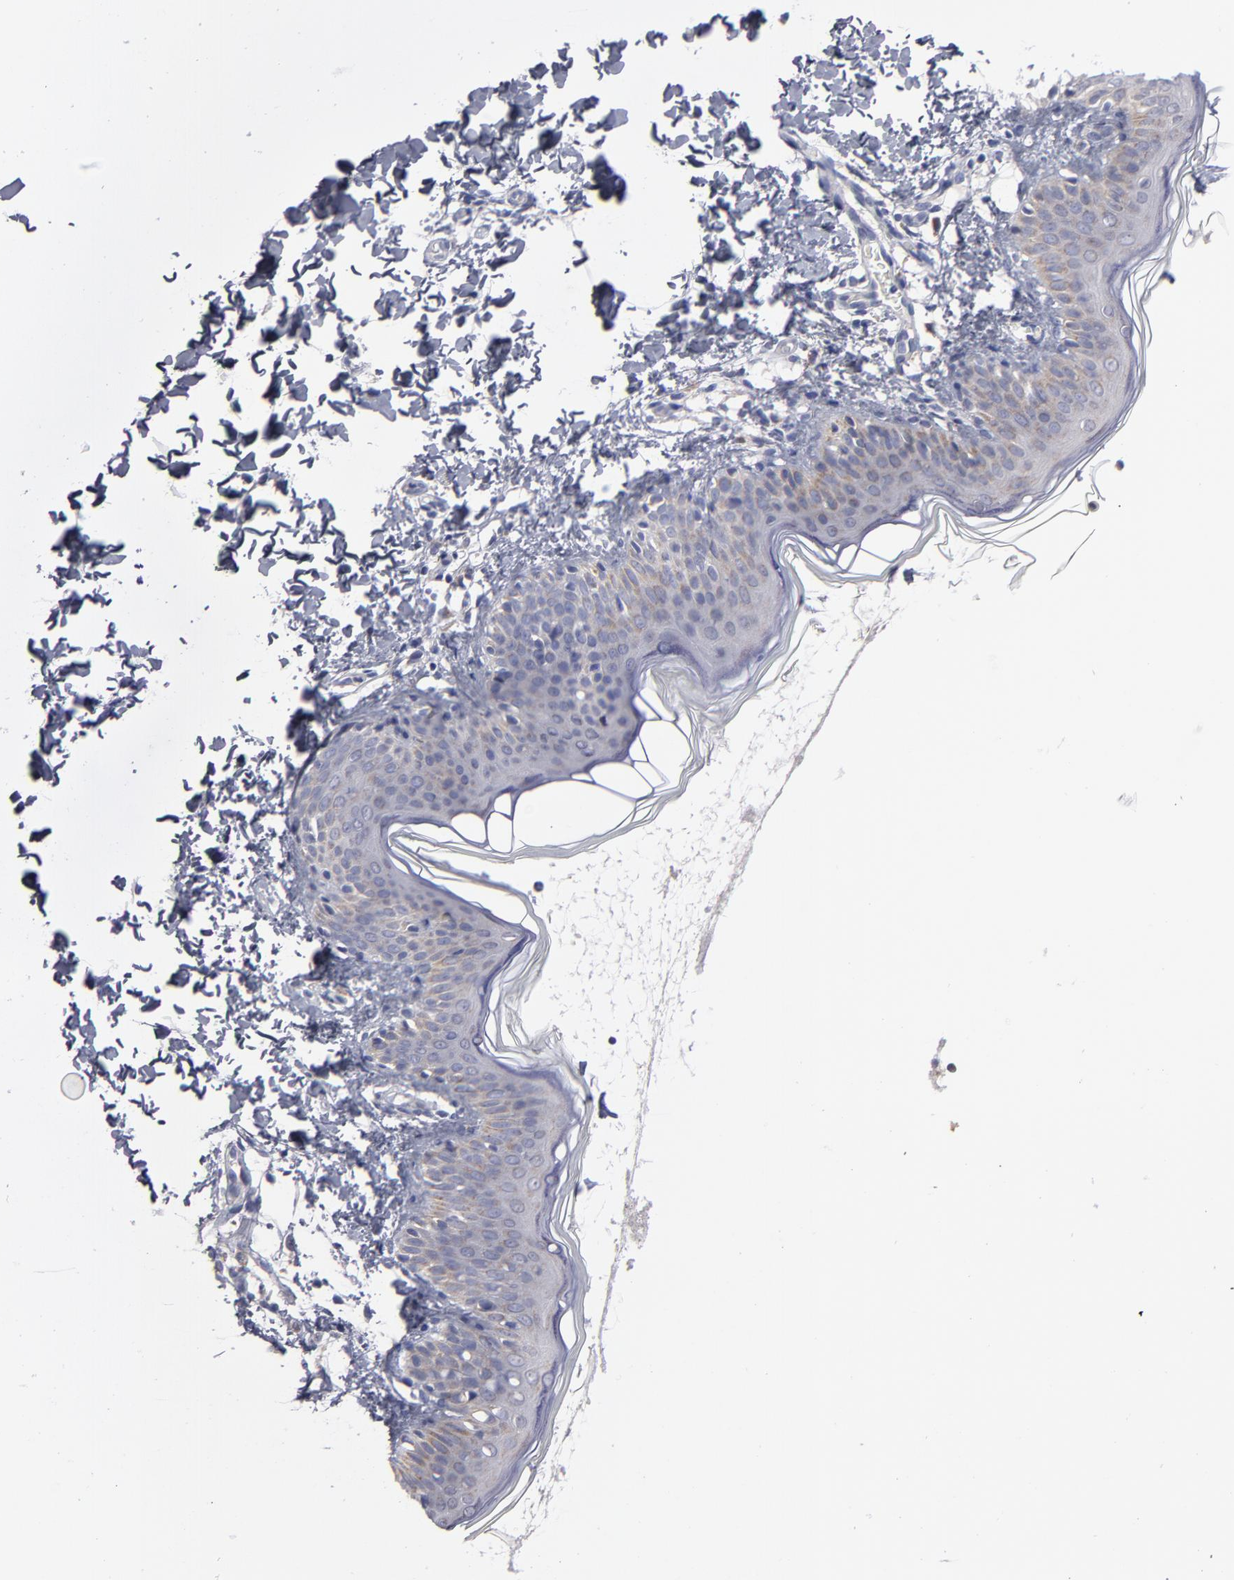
{"staining": {"intensity": "negative", "quantity": "none", "location": "none"}, "tissue": "skin", "cell_type": "Fibroblasts", "image_type": "normal", "snomed": [{"axis": "morphology", "description": "Normal tissue, NOS"}, {"axis": "topography", "description": "Skin"}], "caption": "Immunohistochemistry photomicrograph of unremarkable skin: skin stained with DAB (3,3'-diaminobenzidine) exhibits no significant protein staining in fibroblasts.", "gene": "HCCS", "patient": {"sex": "female", "age": 4}}